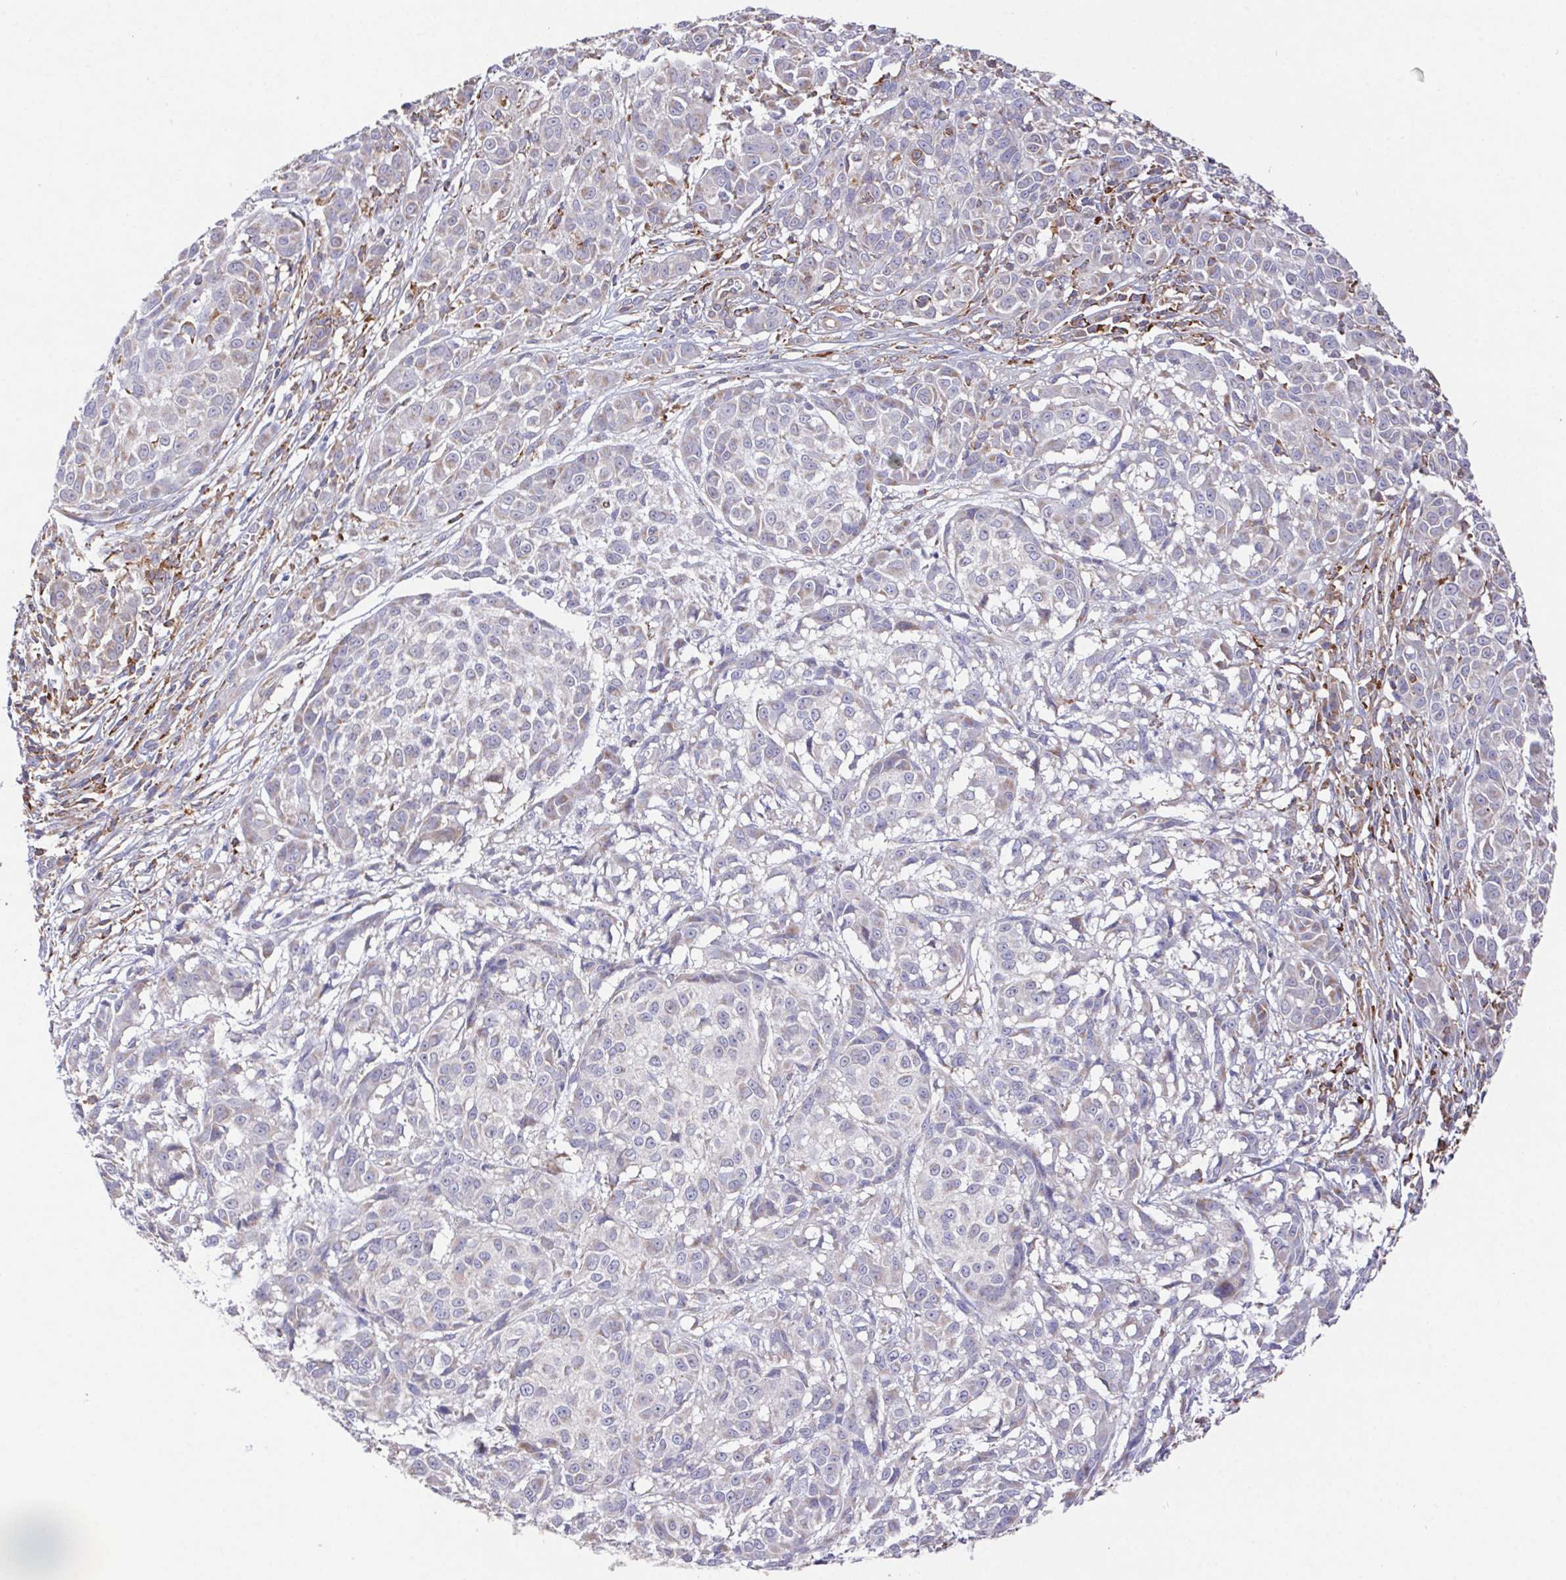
{"staining": {"intensity": "negative", "quantity": "none", "location": "none"}, "tissue": "melanoma", "cell_type": "Tumor cells", "image_type": "cancer", "snomed": [{"axis": "morphology", "description": "Malignant melanoma, NOS"}, {"axis": "topography", "description": "Skin"}], "caption": "The photomicrograph demonstrates no staining of tumor cells in malignant melanoma.", "gene": "FAM241A", "patient": {"sex": "male", "age": 48}}